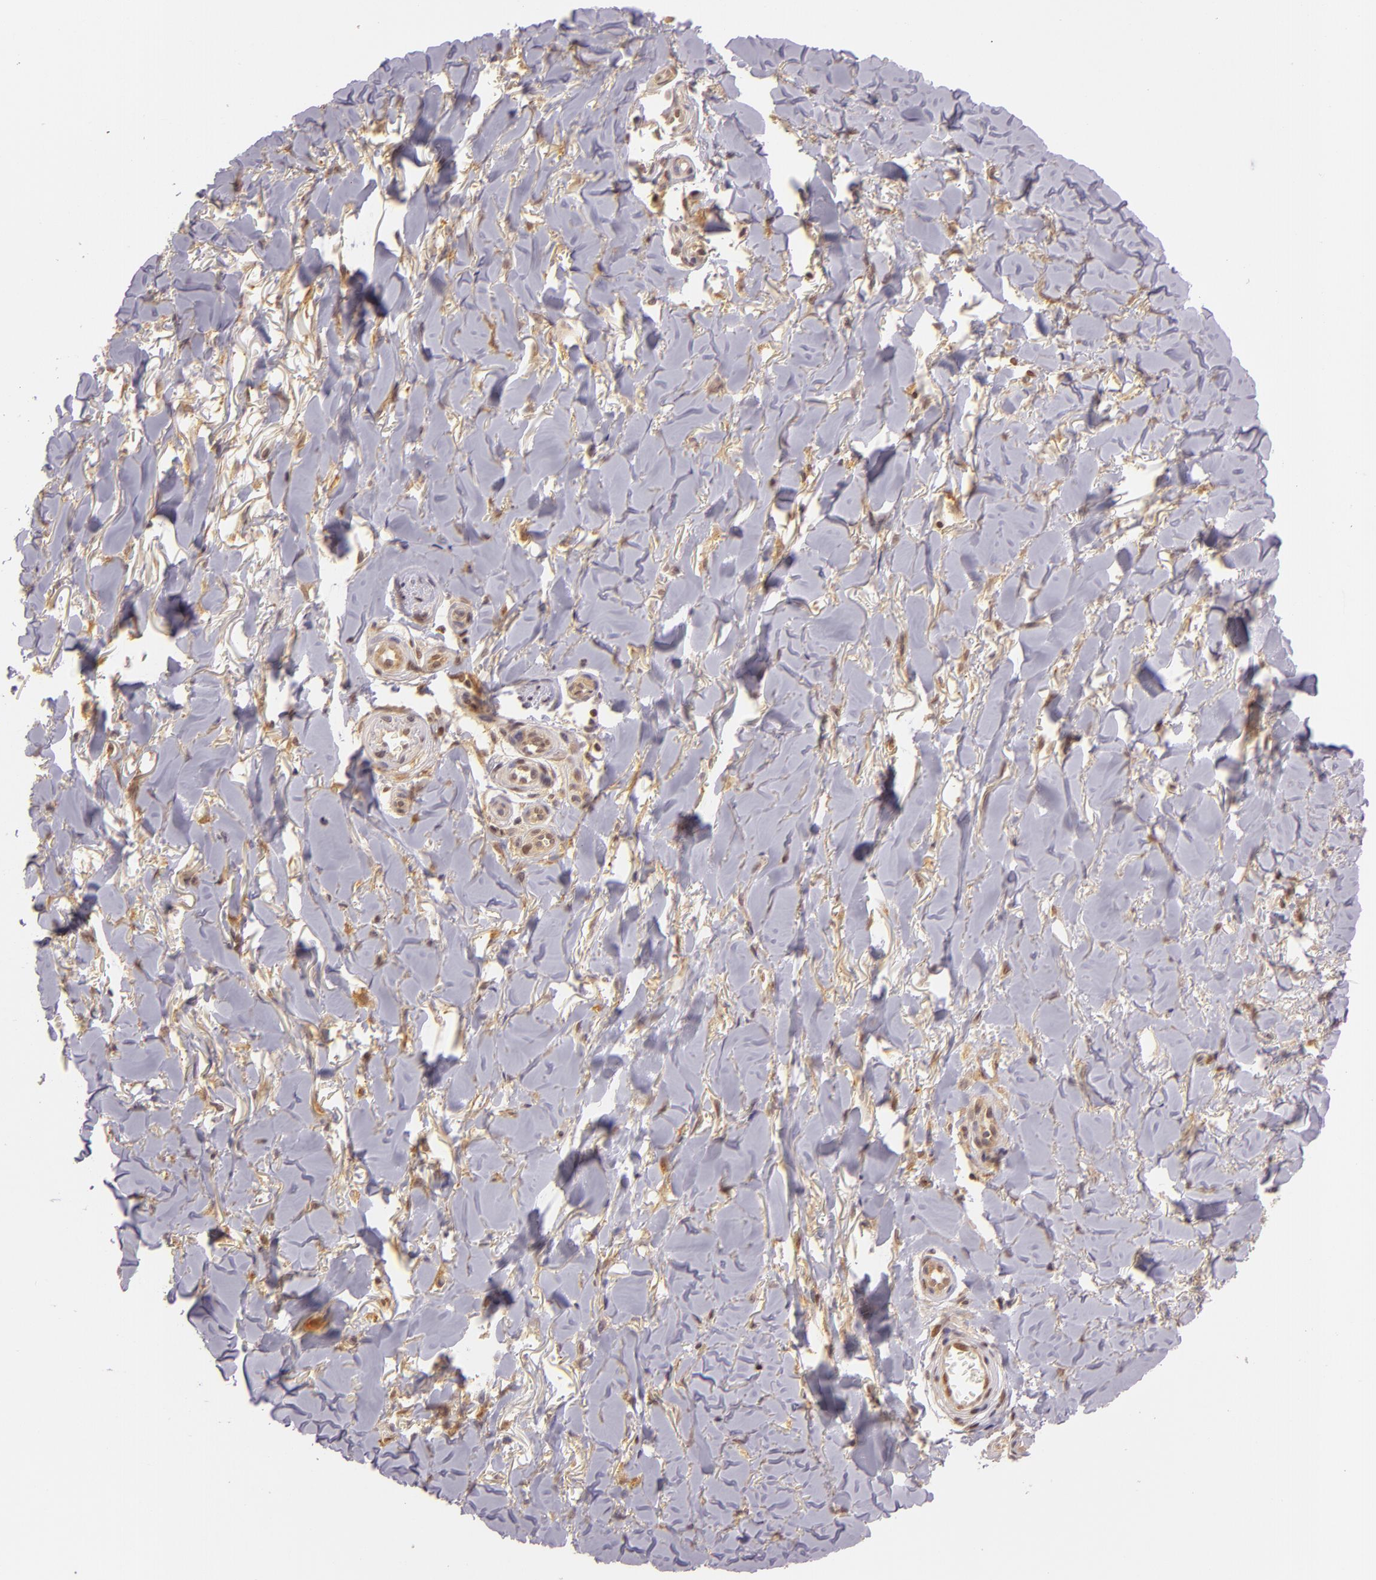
{"staining": {"intensity": "weak", "quantity": "<25%", "location": "cytoplasmic/membranous"}, "tissue": "skin cancer", "cell_type": "Tumor cells", "image_type": "cancer", "snomed": [{"axis": "morphology", "description": "Basal cell carcinoma"}, {"axis": "topography", "description": "Skin"}], "caption": "Immunohistochemistry (IHC) image of skin cancer stained for a protein (brown), which shows no positivity in tumor cells.", "gene": "IMPDH1", "patient": {"sex": "male", "age": 81}}